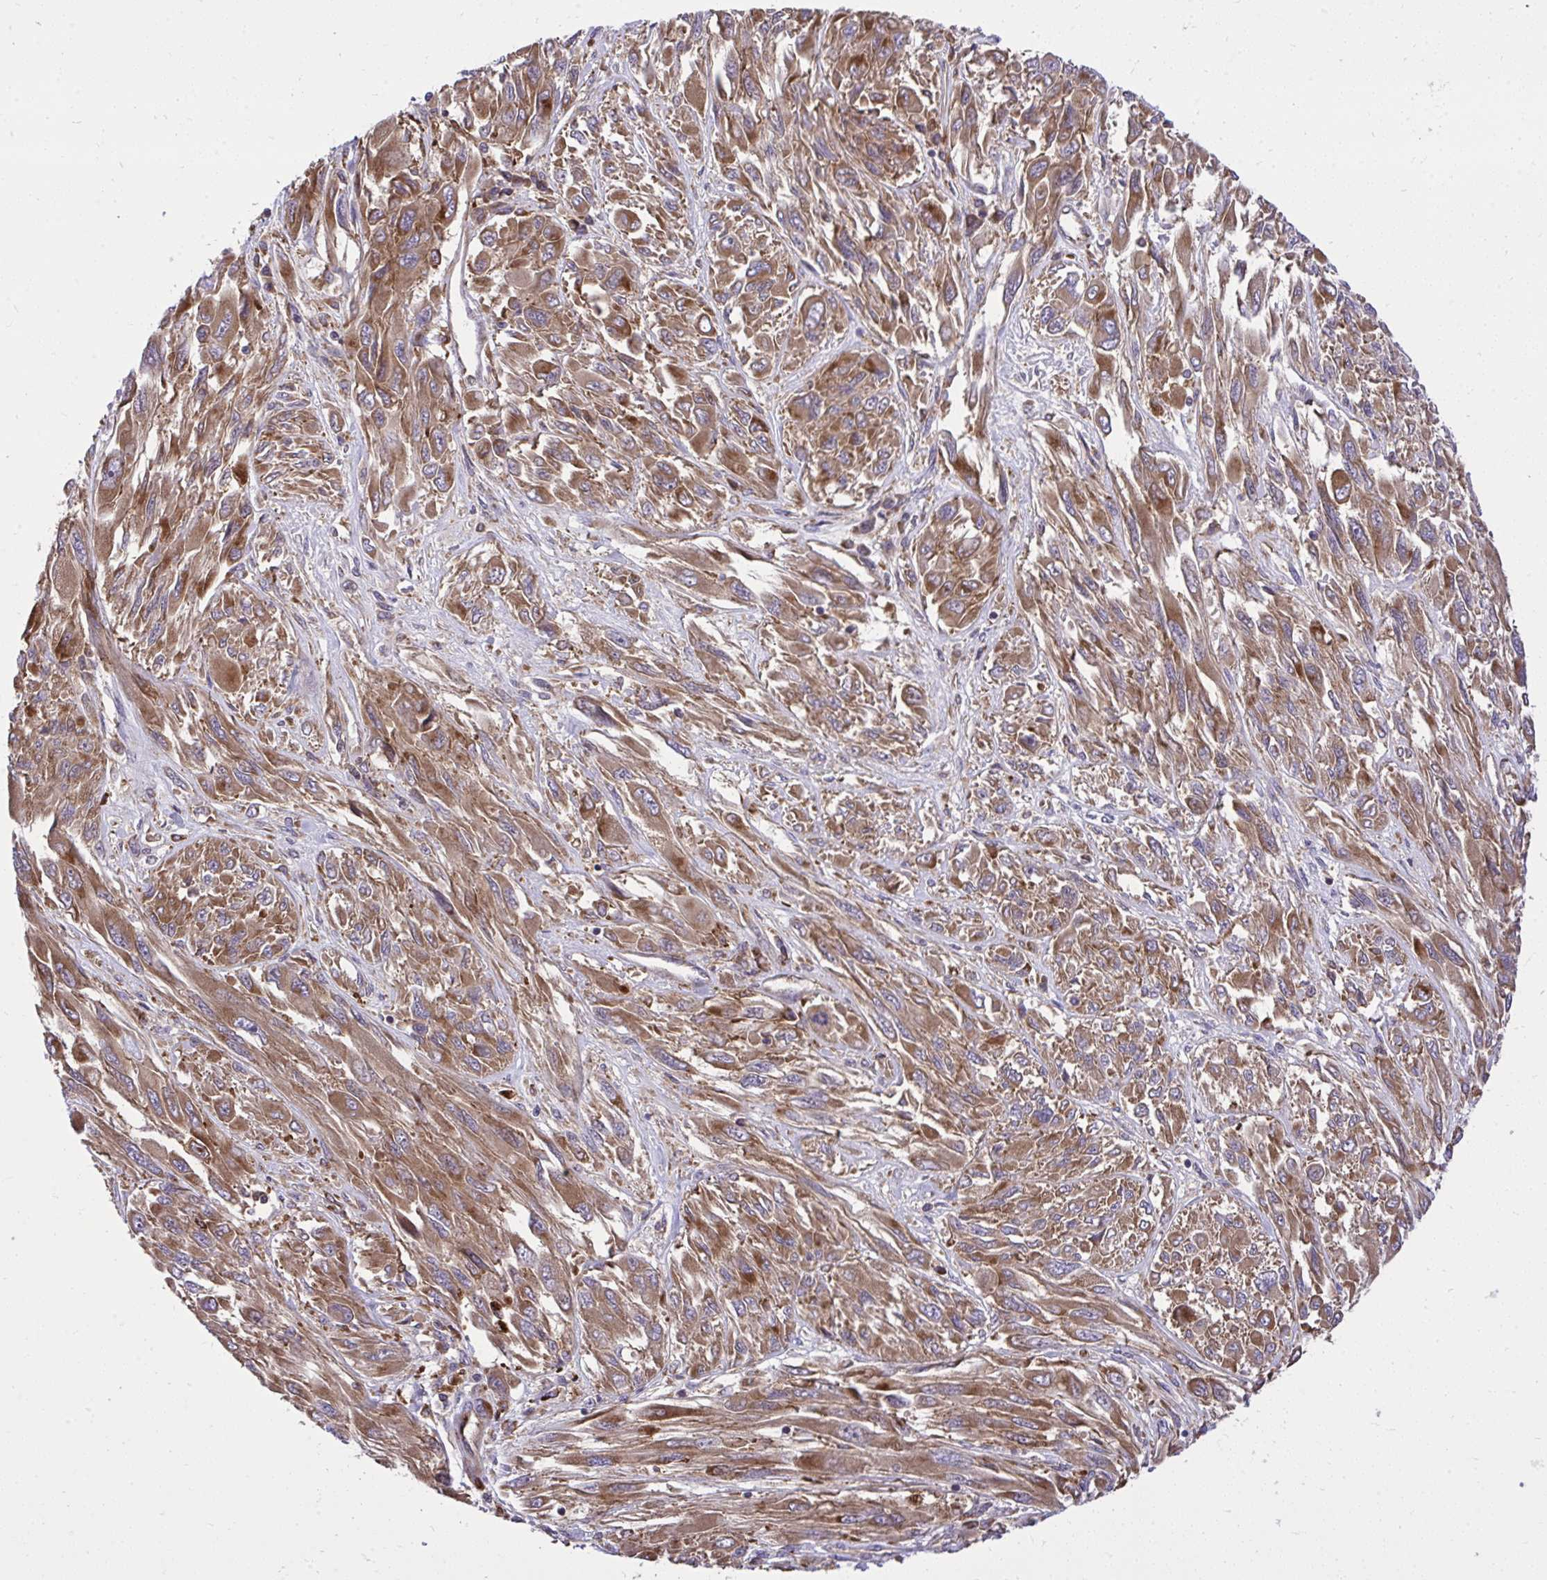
{"staining": {"intensity": "moderate", "quantity": ">75%", "location": "cytoplasmic/membranous"}, "tissue": "melanoma", "cell_type": "Tumor cells", "image_type": "cancer", "snomed": [{"axis": "morphology", "description": "Malignant melanoma, NOS"}, {"axis": "topography", "description": "Skin"}], "caption": "Human malignant melanoma stained with a protein marker shows moderate staining in tumor cells.", "gene": "PAIP2", "patient": {"sex": "female", "age": 91}}